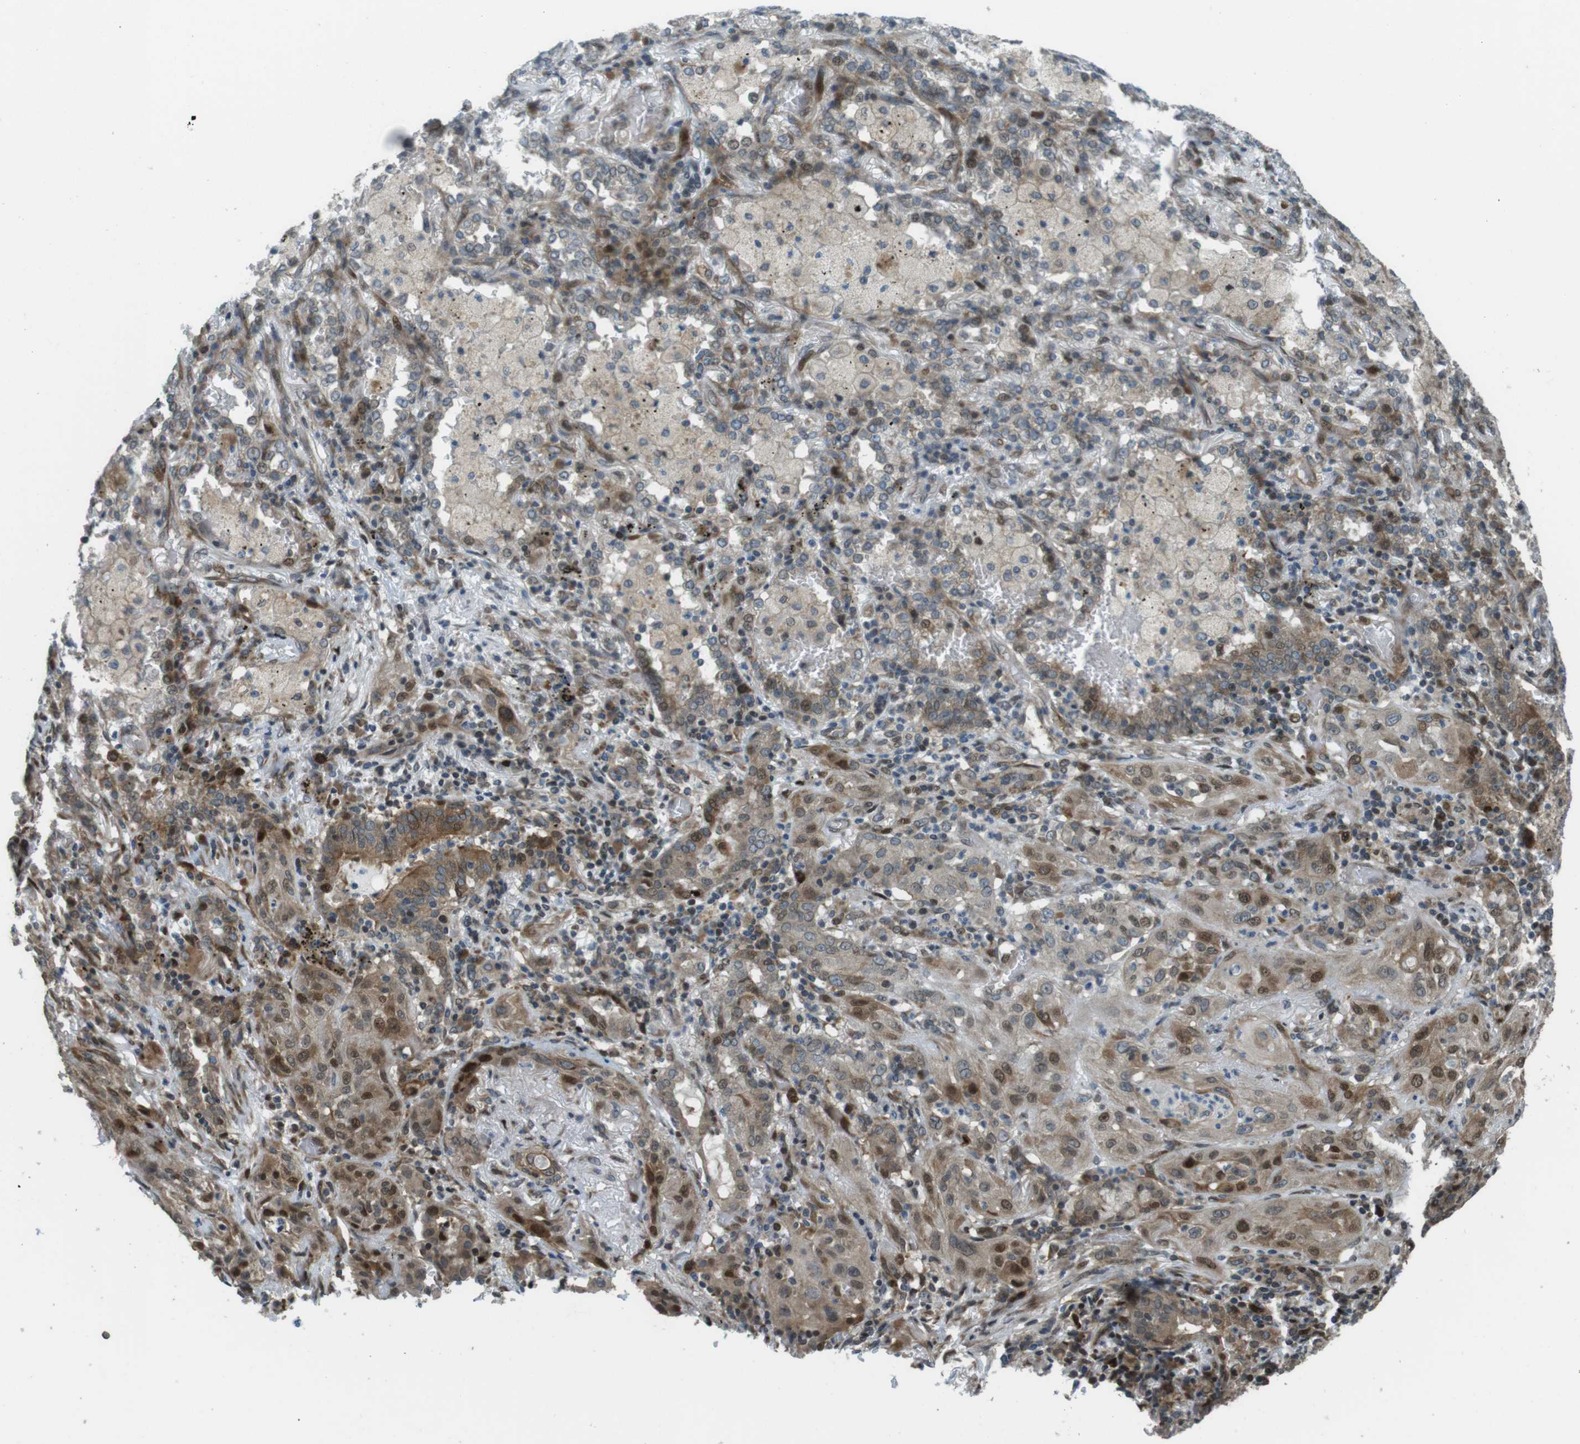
{"staining": {"intensity": "moderate", "quantity": "25%-75%", "location": "cytoplasmic/membranous,nuclear"}, "tissue": "lung cancer", "cell_type": "Tumor cells", "image_type": "cancer", "snomed": [{"axis": "morphology", "description": "Squamous cell carcinoma, NOS"}, {"axis": "topography", "description": "Lung"}], "caption": "IHC of lung cancer (squamous cell carcinoma) demonstrates medium levels of moderate cytoplasmic/membranous and nuclear staining in about 25%-75% of tumor cells.", "gene": "ZNF330", "patient": {"sex": "female", "age": 47}}